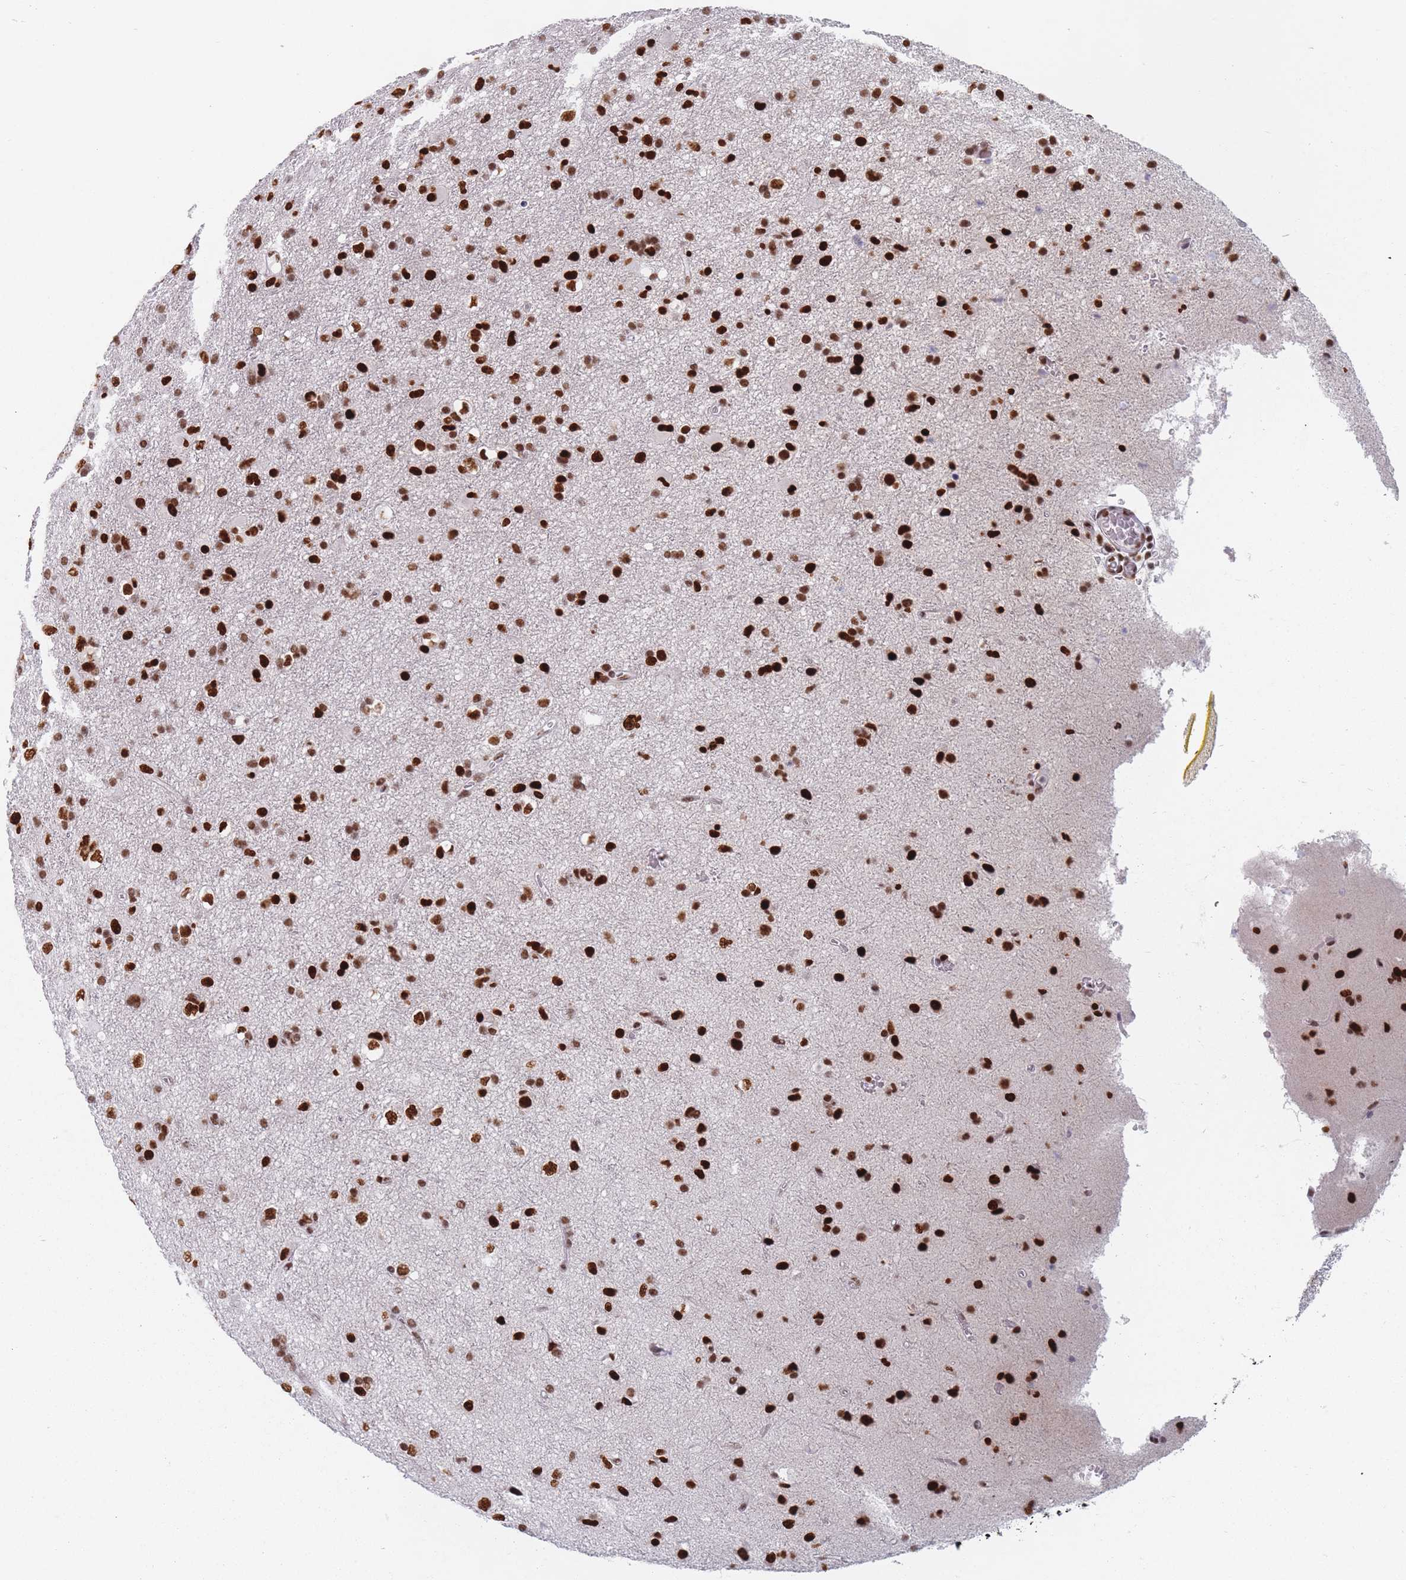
{"staining": {"intensity": "strong", "quantity": ">75%", "location": "nuclear"}, "tissue": "glioma", "cell_type": "Tumor cells", "image_type": "cancer", "snomed": [{"axis": "morphology", "description": "Glioma, malignant, Low grade"}, {"axis": "topography", "description": "Brain"}], "caption": "Tumor cells display high levels of strong nuclear positivity in approximately >75% of cells in malignant low-grade glioma.", "gene": "SAFB2", "patient": {"sex": "male", "age": 65}}